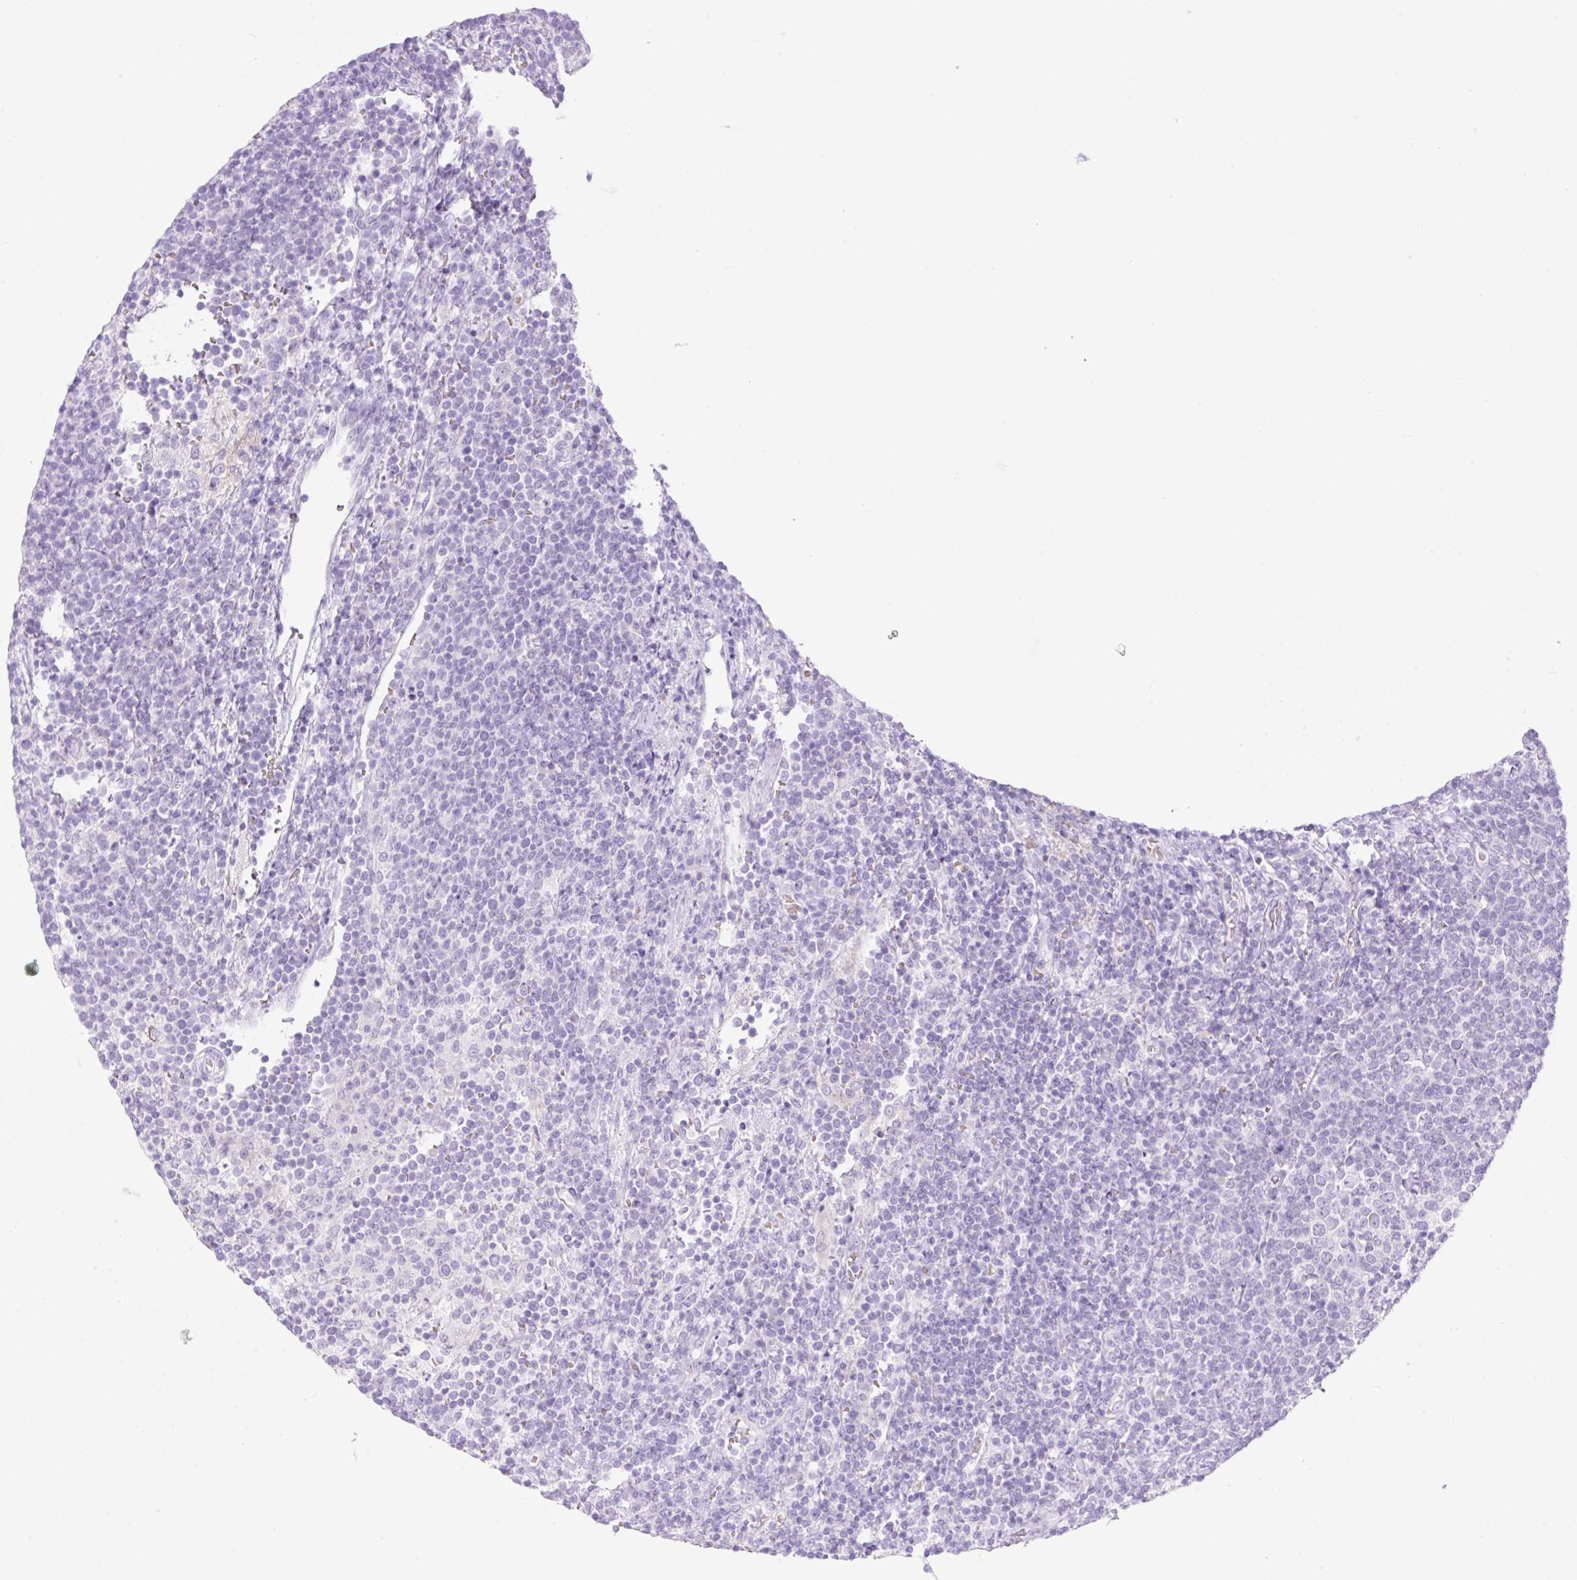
{"staining": {"intensity": "negative", "quantity": "none", "location": "none"}, "tissue": "lymphoma", "cell_type": "Tumor cells", "image_type": "cancer", "snomed": [{"axis": "morphology", "description": "Malignant lymphoma, non-Hodgkin's type, High grade"}, {"axis": "topography", "description": "Lymph node"}], "caption": "IHC of lymphoma reveals no staining in tumor cells.", "gene": "CDX1", "patient": {"sex": "male", "age": 61}}